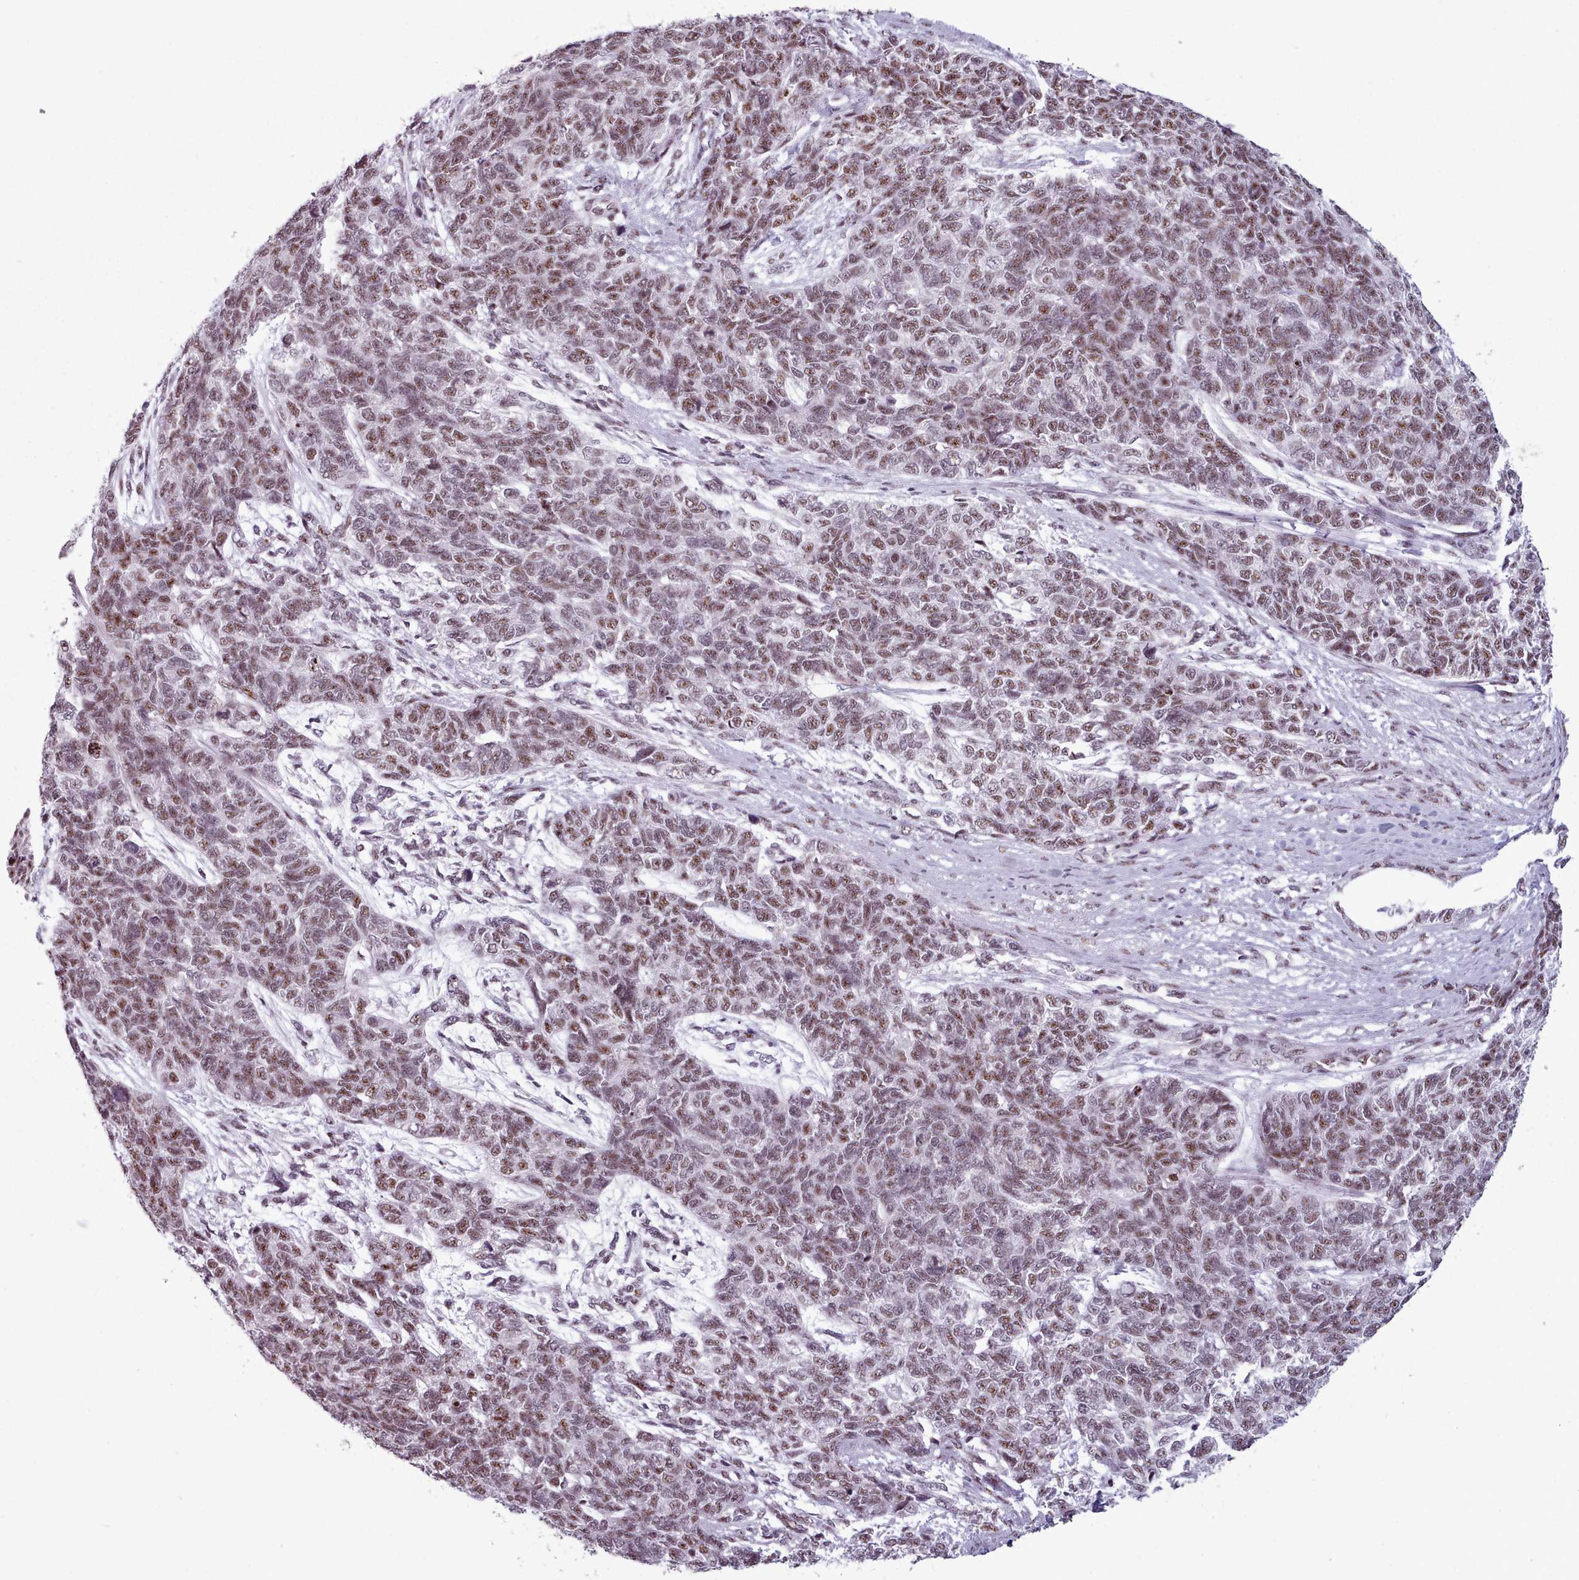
{"staining": {"intensity": "moderate", "quantity": ">75%", "location": "nuclear"}, "tissue": "cervical cancer", "cell_type": "Tumor cells", "image_type": "cancer", "snomed": [{"axis": "morphology", "description": "Squamous cell carcinoma, NOS"}, {"axis": "topography", "description": "Cervix"}], "caption": "Immunohistochemistry (DAB) staining of cervical squamous cell carcinoma demonstrates moderate nuclear protein staining in about >75% of tumor cells. (DAB IHC, brown staining for protein, blue staining for nuclei).", "gene": "SRRM1", "patient": {"sex": "female", "age": 63}}